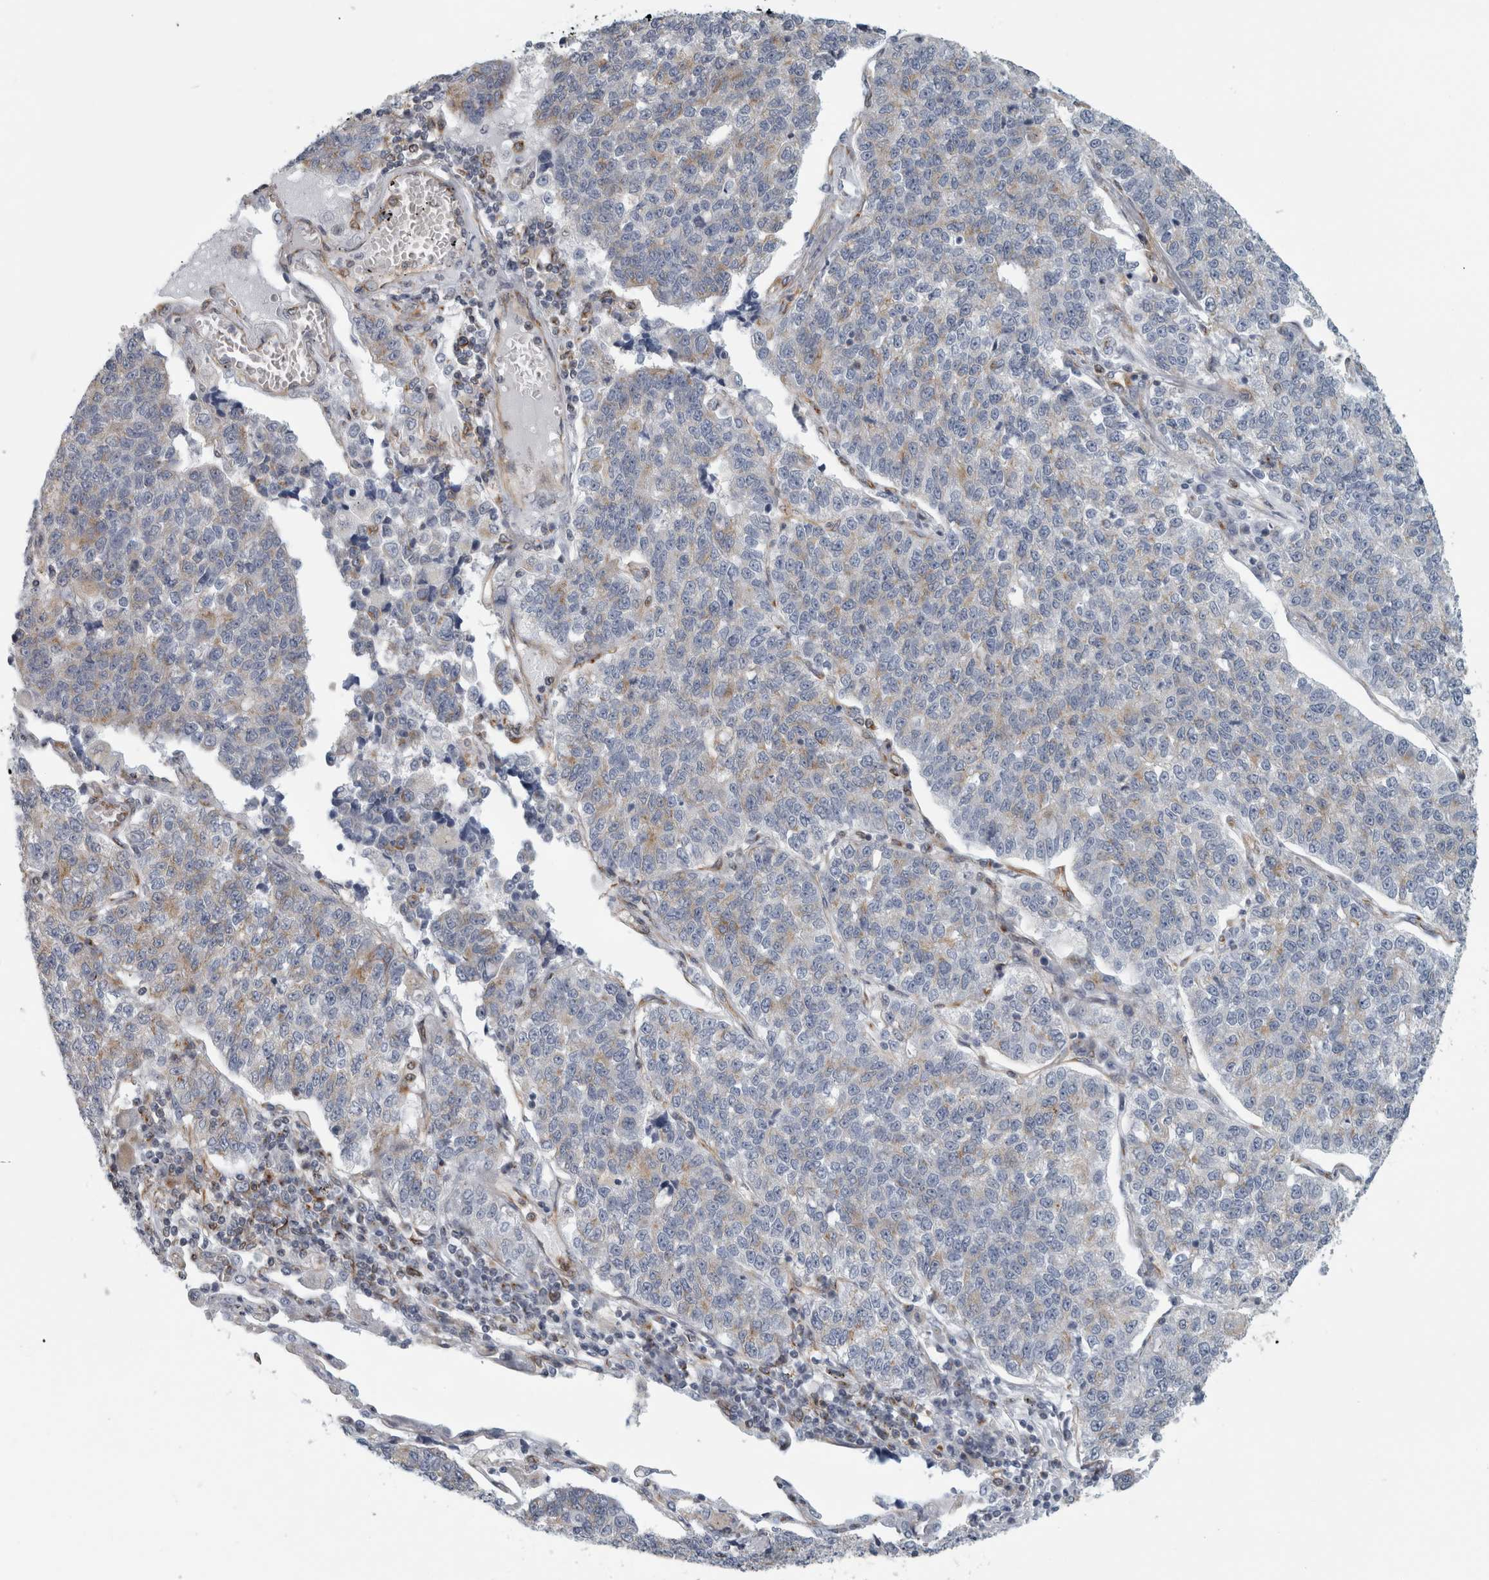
{"staining": {"intensity": "negative", "quantity": "none", "location": "none"}, "tissue": "lung cancer", "cell_type": "Tumor cells", "image_type": "cancer", "snomed": [{"axis": "morphology", "description": "Adenocarcinoma, NOS"}, {"axis": "topography", "description": "Lung"}], "caption": "Immunohistochemistry micrograph of neoplastic tissue: lung adenocarcinoma stained with DAB reveals no significant protein expression in tumor cells. (Brightfield microscopy of DAB (3,3'-diaminobenzidine) IHC at high magnification).", "gene": "PEX6", "patient": {"sex": "male", "age": 49}}